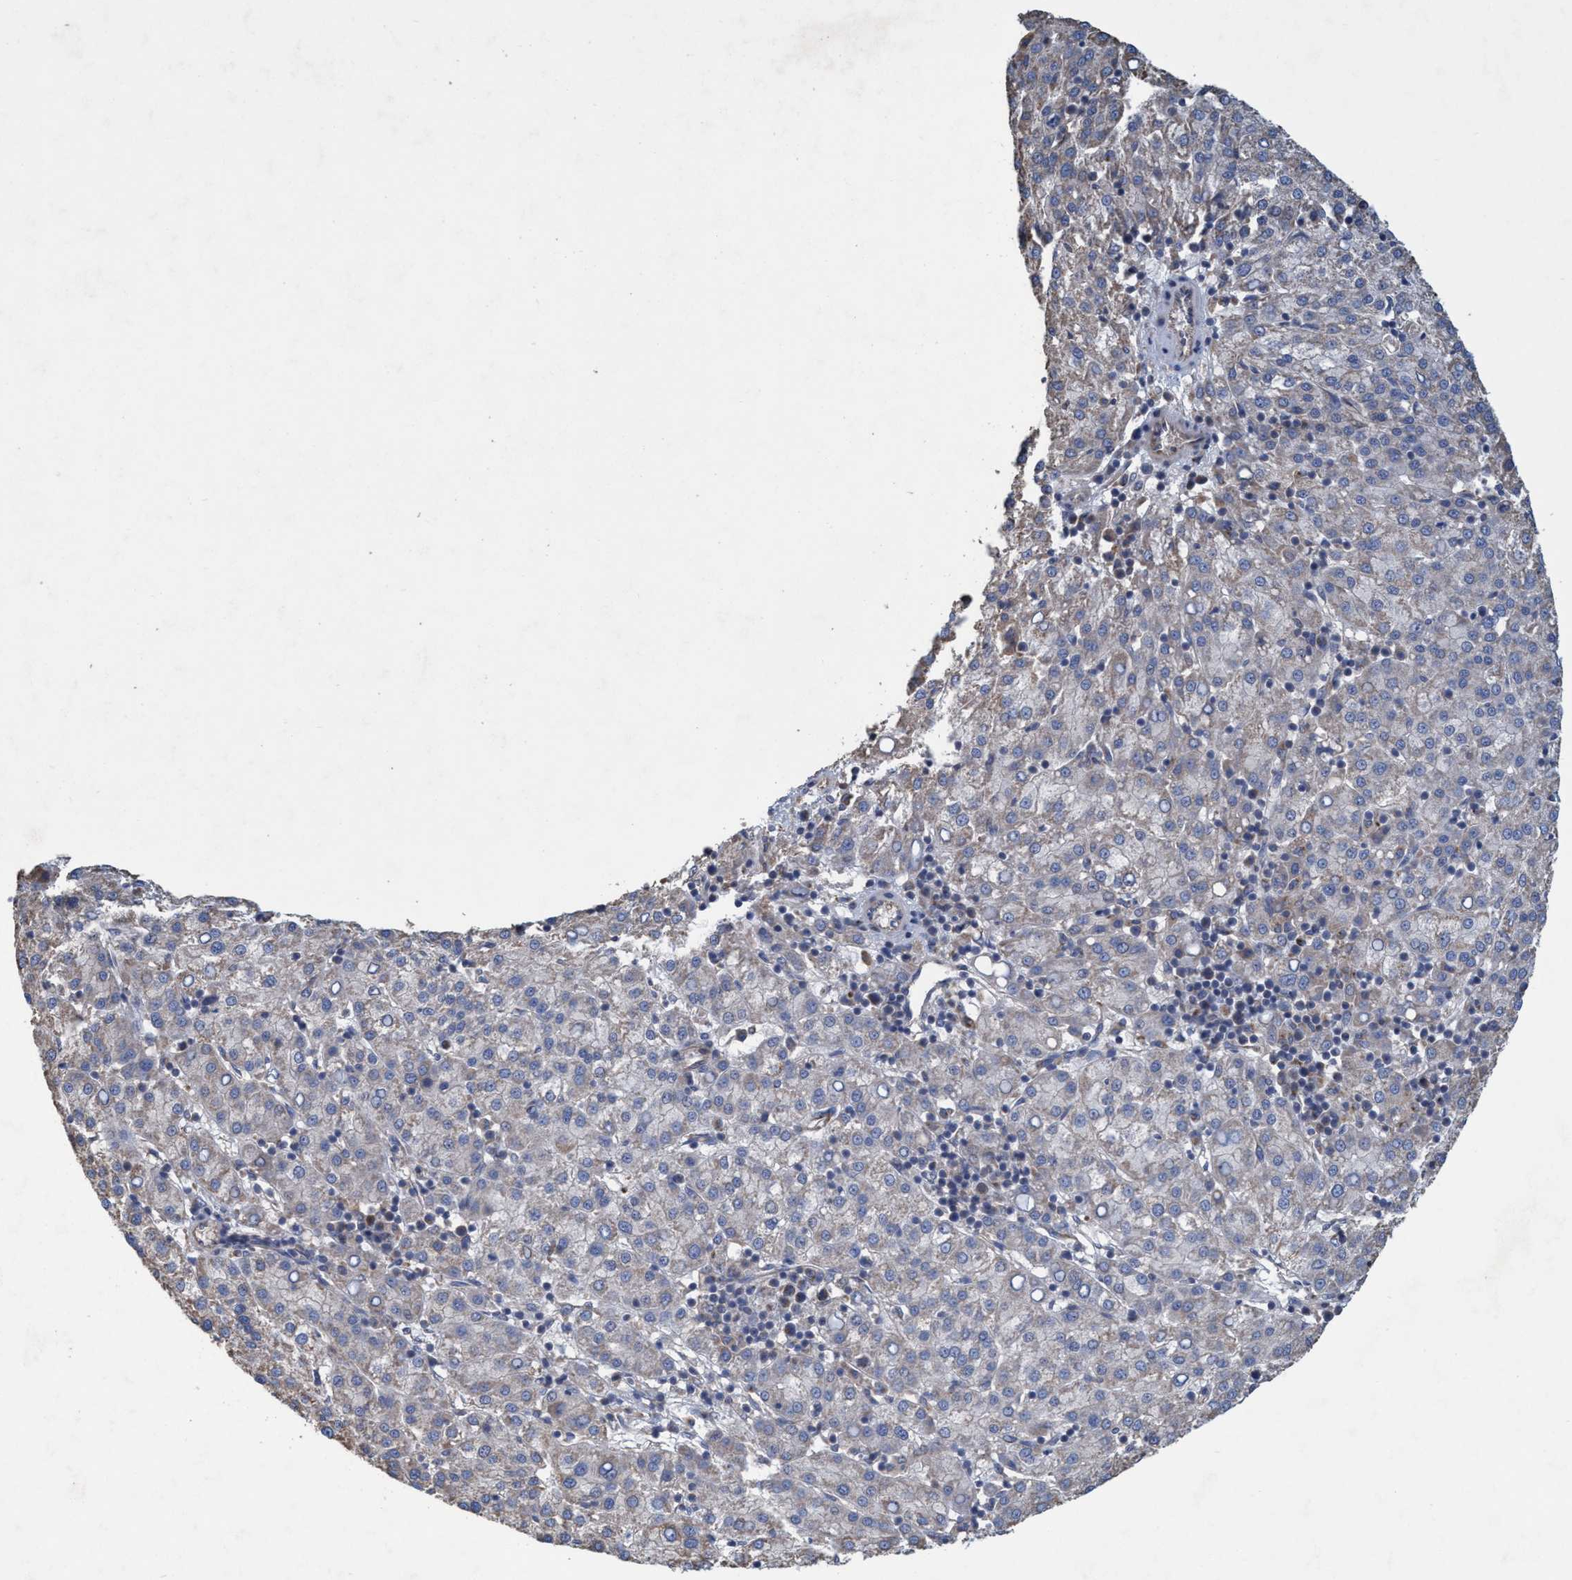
{"staining": {"intensity": "weak", "quantity": "<25%", "location": "cytoplasmic/membranous"}, "tissue": "liver cancer", "cell_type": "Tumor cells", "image_type": "cancer", "snomed": [{"axis": "morphology", "description": "Carcinoma, Hepatocellular, NOS"}, {"axis": "topography", "description": "Liver"}], "caption": "Tumor cells show no significant protein staining in liver hepatocellular carcinoma.", "gene": "BICD2", "patient": {"sex": "female", "age": 58}}